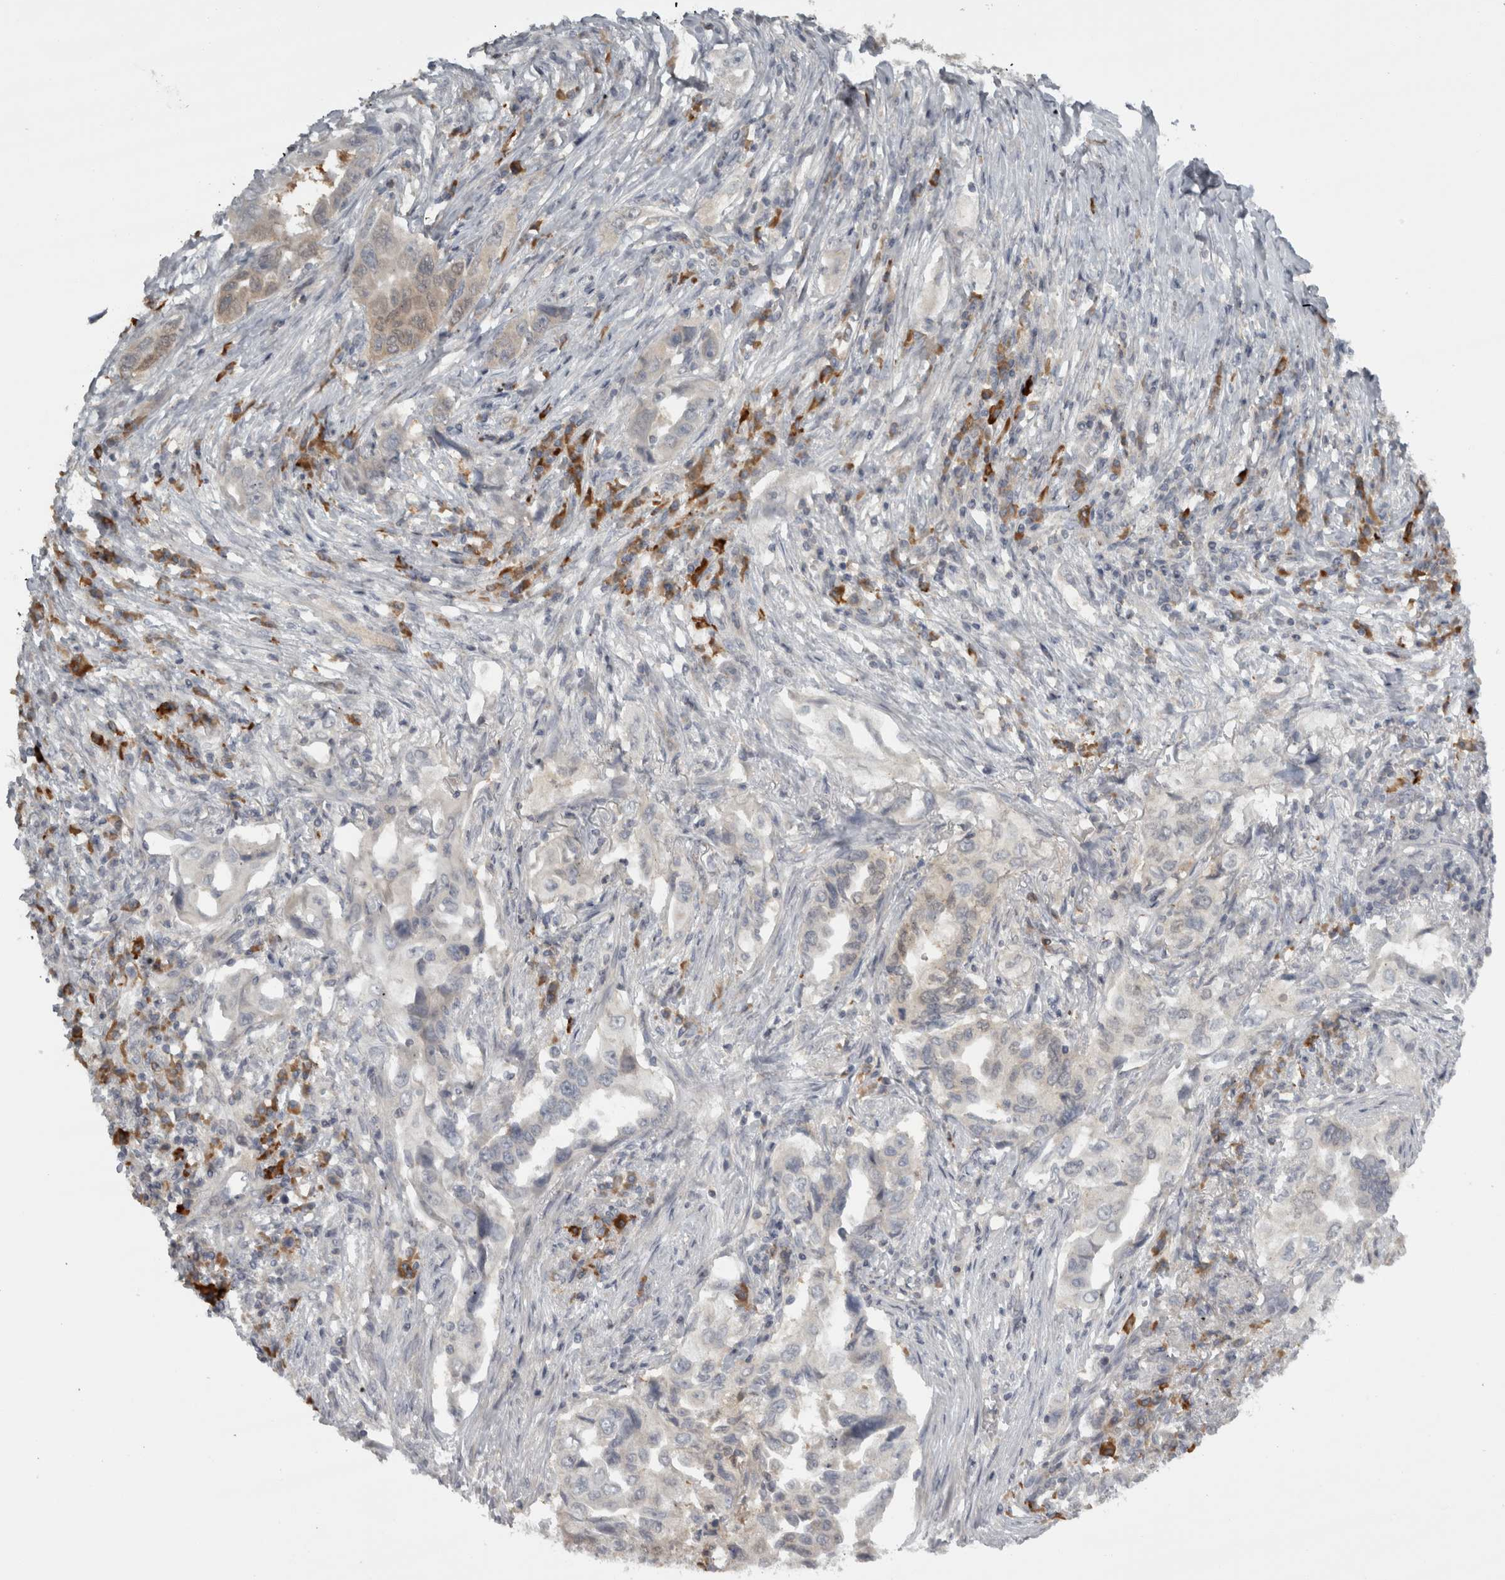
{"staining": {"intensity": "negative", "quantity": "none", "location": "none"}, "tissue": "lung cancer", "cell_type": "Tumor cells", "image_type": "cancer", "snomed": [{"axis": "morphology", "description": "Adenocarcinoma, NOS"}, {"axis": "topography", "description": "Lung"}], "caption": "There is no significant positivity in tumor cells of adenocarcinoma (lung).", "gene": "SLCO5A1", "patient": {"sex": "female", "age": 51}}